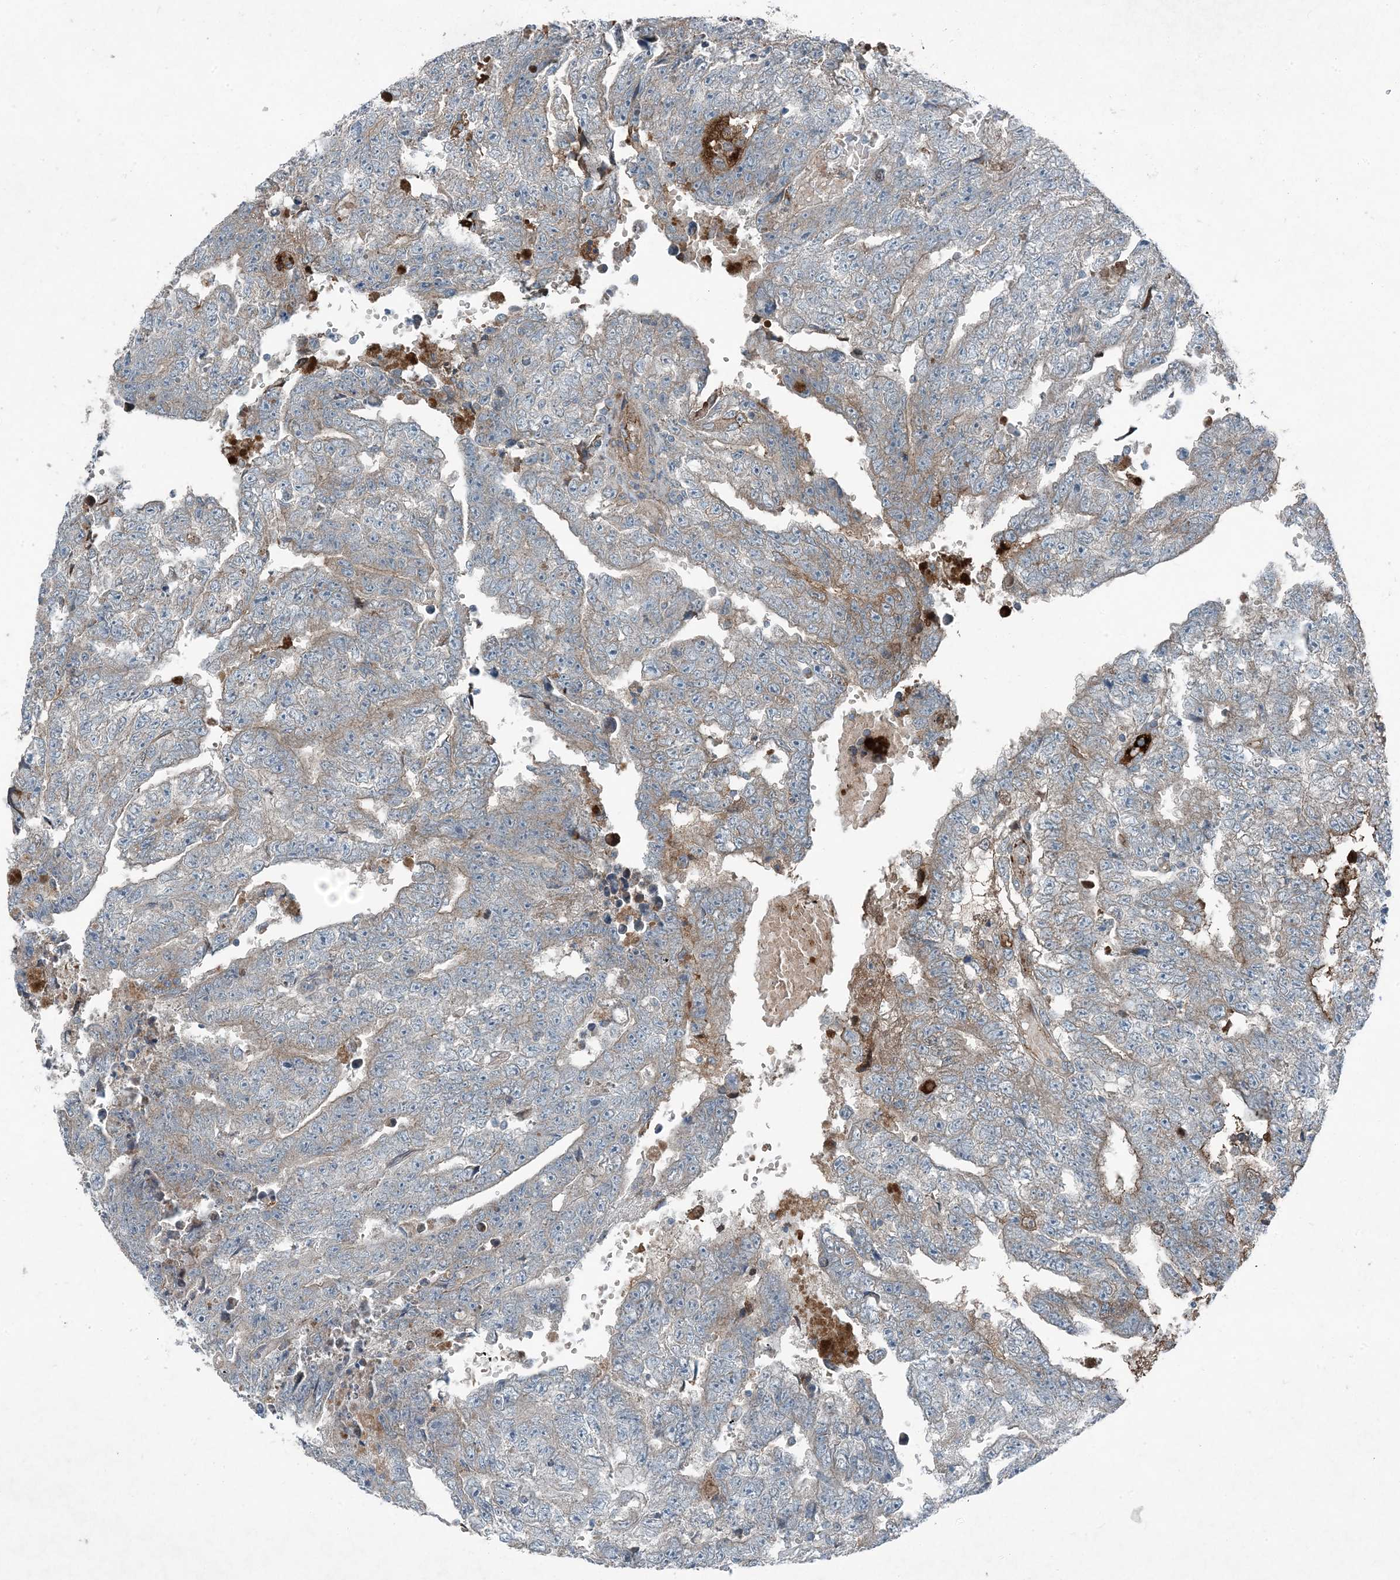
{"staining": {"intensity": "weak", "quantity": "<25%", "location": "cytoplasmic/membranous"}, "tissue": "testis cancer", "cell_type": "Tumor cells", "image_type": "cancer", "snomed": [{"axis": "morphology", "description": "Carcinoma, Embryonal, NOS"}, {"axis": "topography", "description": "Testis"}], "caption": "Immunohistochemical staining of testis cancer (embryonal carcinoma) demonstrates no significant positivity in tumor cells.", "gene": "APOM", "patient": {"sex": "male", "age": 25}}